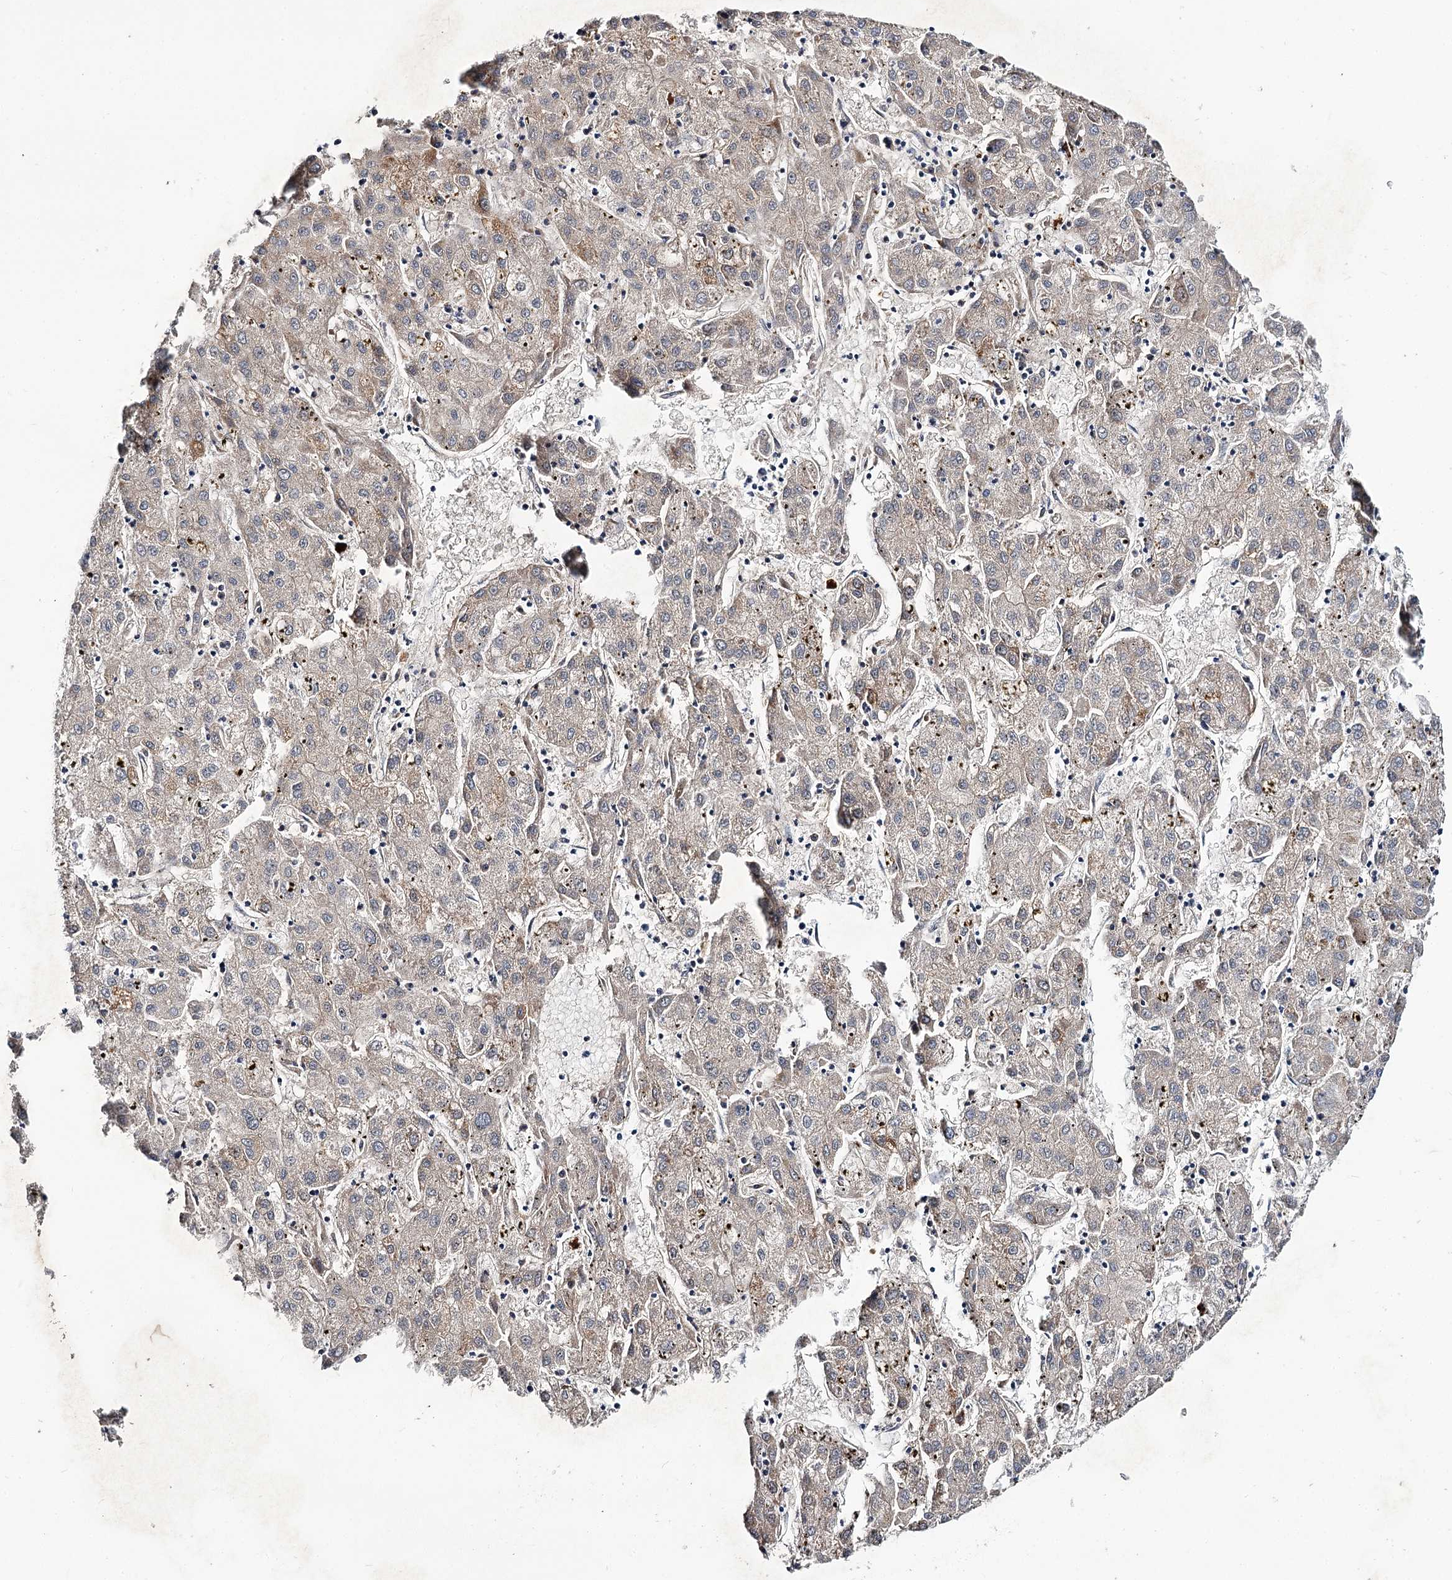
{"staining": {"intensity": "weak", "quantity": "<25%", "location": "cytoplasmic/membranous"}, "tissue": "liver cancer", "cell_type": "Tumor cells", "image_type": "cancer", "snomed": [{"axis": "morphology", "description": "Carcinoma, Hepatocellular, NOS"}, {"axis": "topography", "description": "Liver"}], "caption": "Immunohistochemistry (IHC) photomicrograph of liver hepatocellular carcinoma stained for a protein (brown), which displays no positivity in tumor cells. (DAB immunohistochemistry (IHC) visualized using brightfield microscopy, high magnification).", "gene": "MINDY3", "patient": {"sex": "male", "age": 72}}